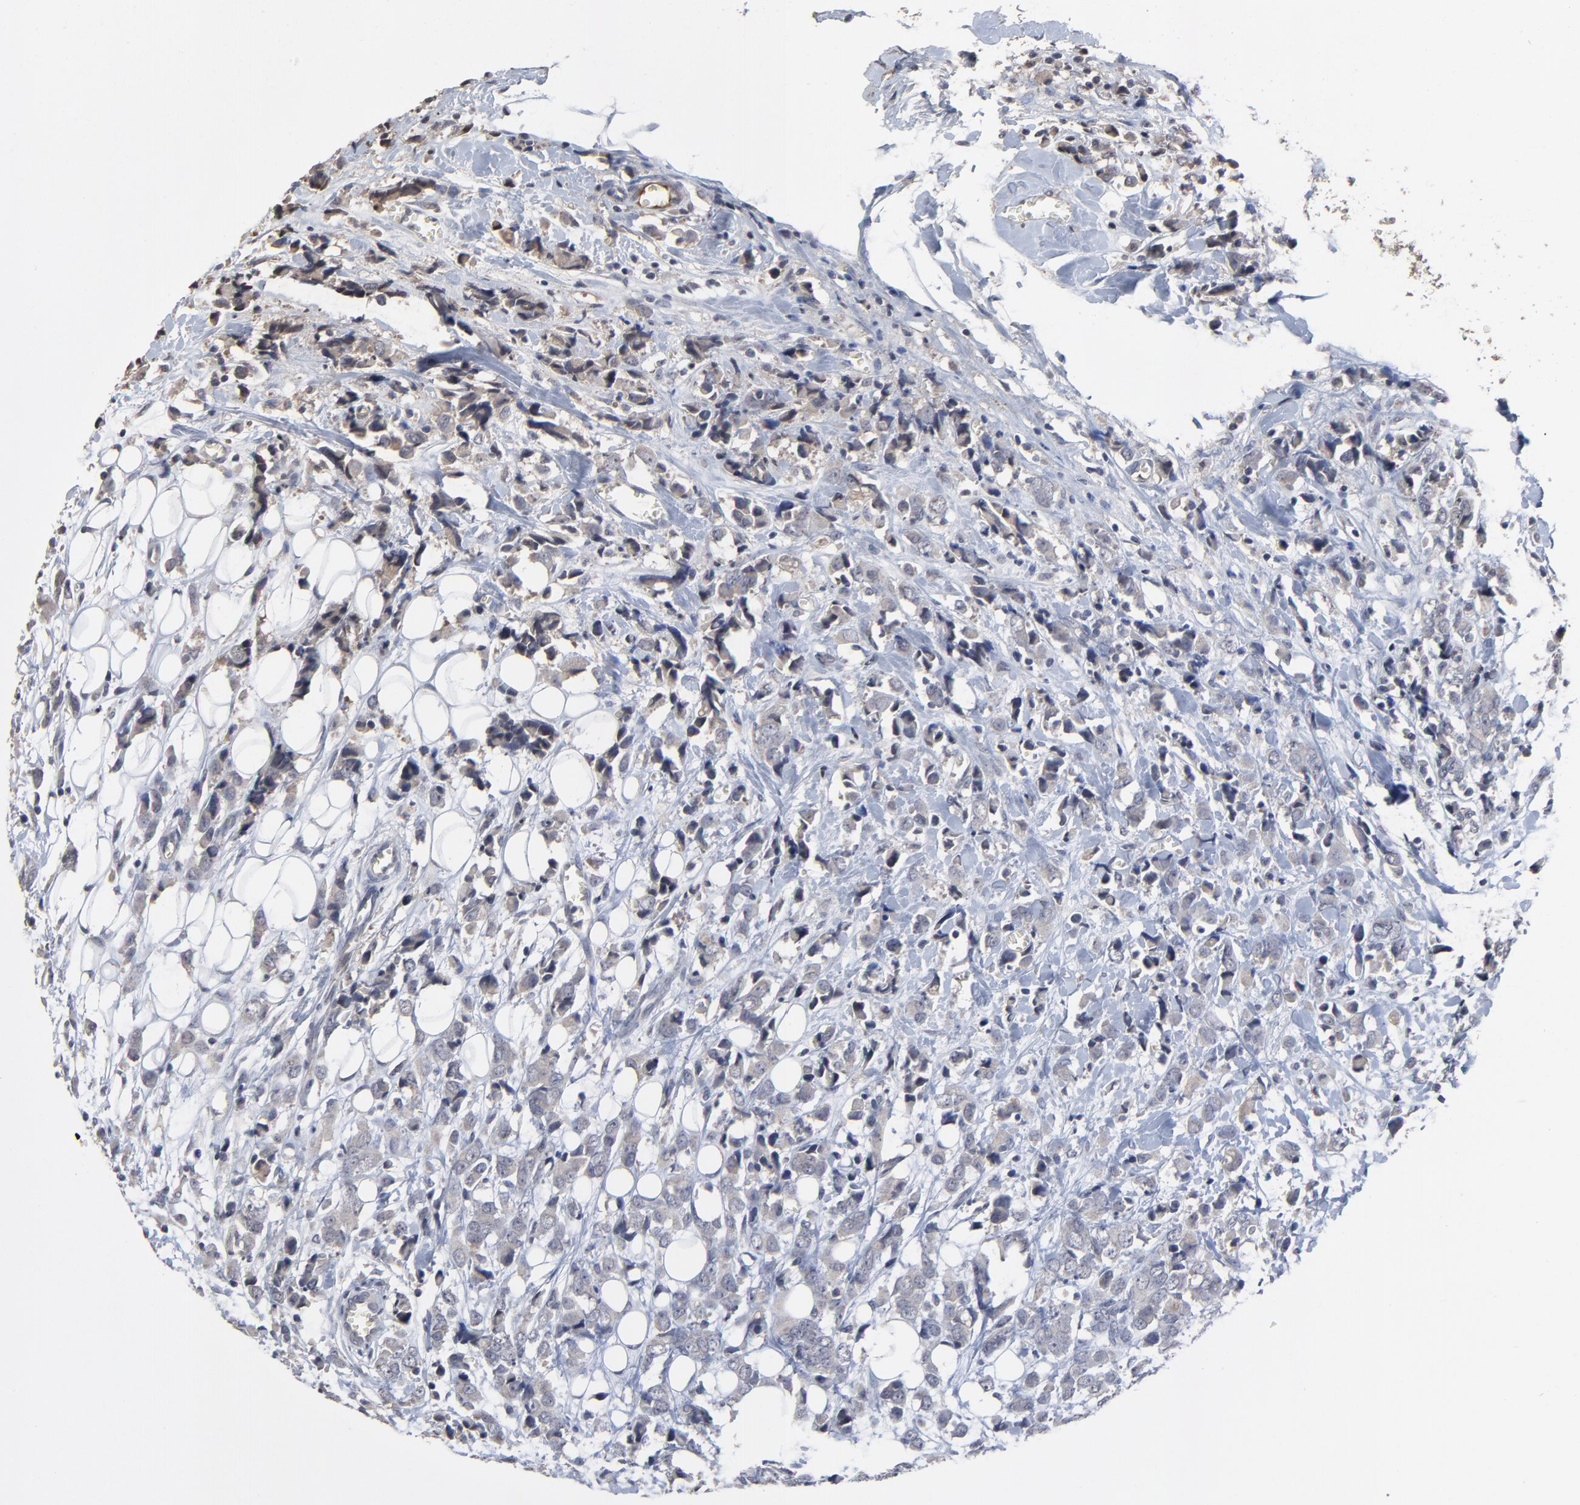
{"staining": {"intensity": "weak", "quantity": ">75%", "location": "cytoplasmic/membranous"}, "tissue": "breast cancer", "cell_type": "Tumor cells", "image_type": "cancer", "snomed": [{"axis": "morphology", "description": "Lobular carcinoma"}, {"axis": "topography", "description": "Breast"}], "caption": "Weak cytoplasmic/membranous protein expression is appreciated in about >75% of tumor cells in breast lobular carcinoma.", "gene": "VPREB3", "patient": {"sex": "female", "age": 57}}